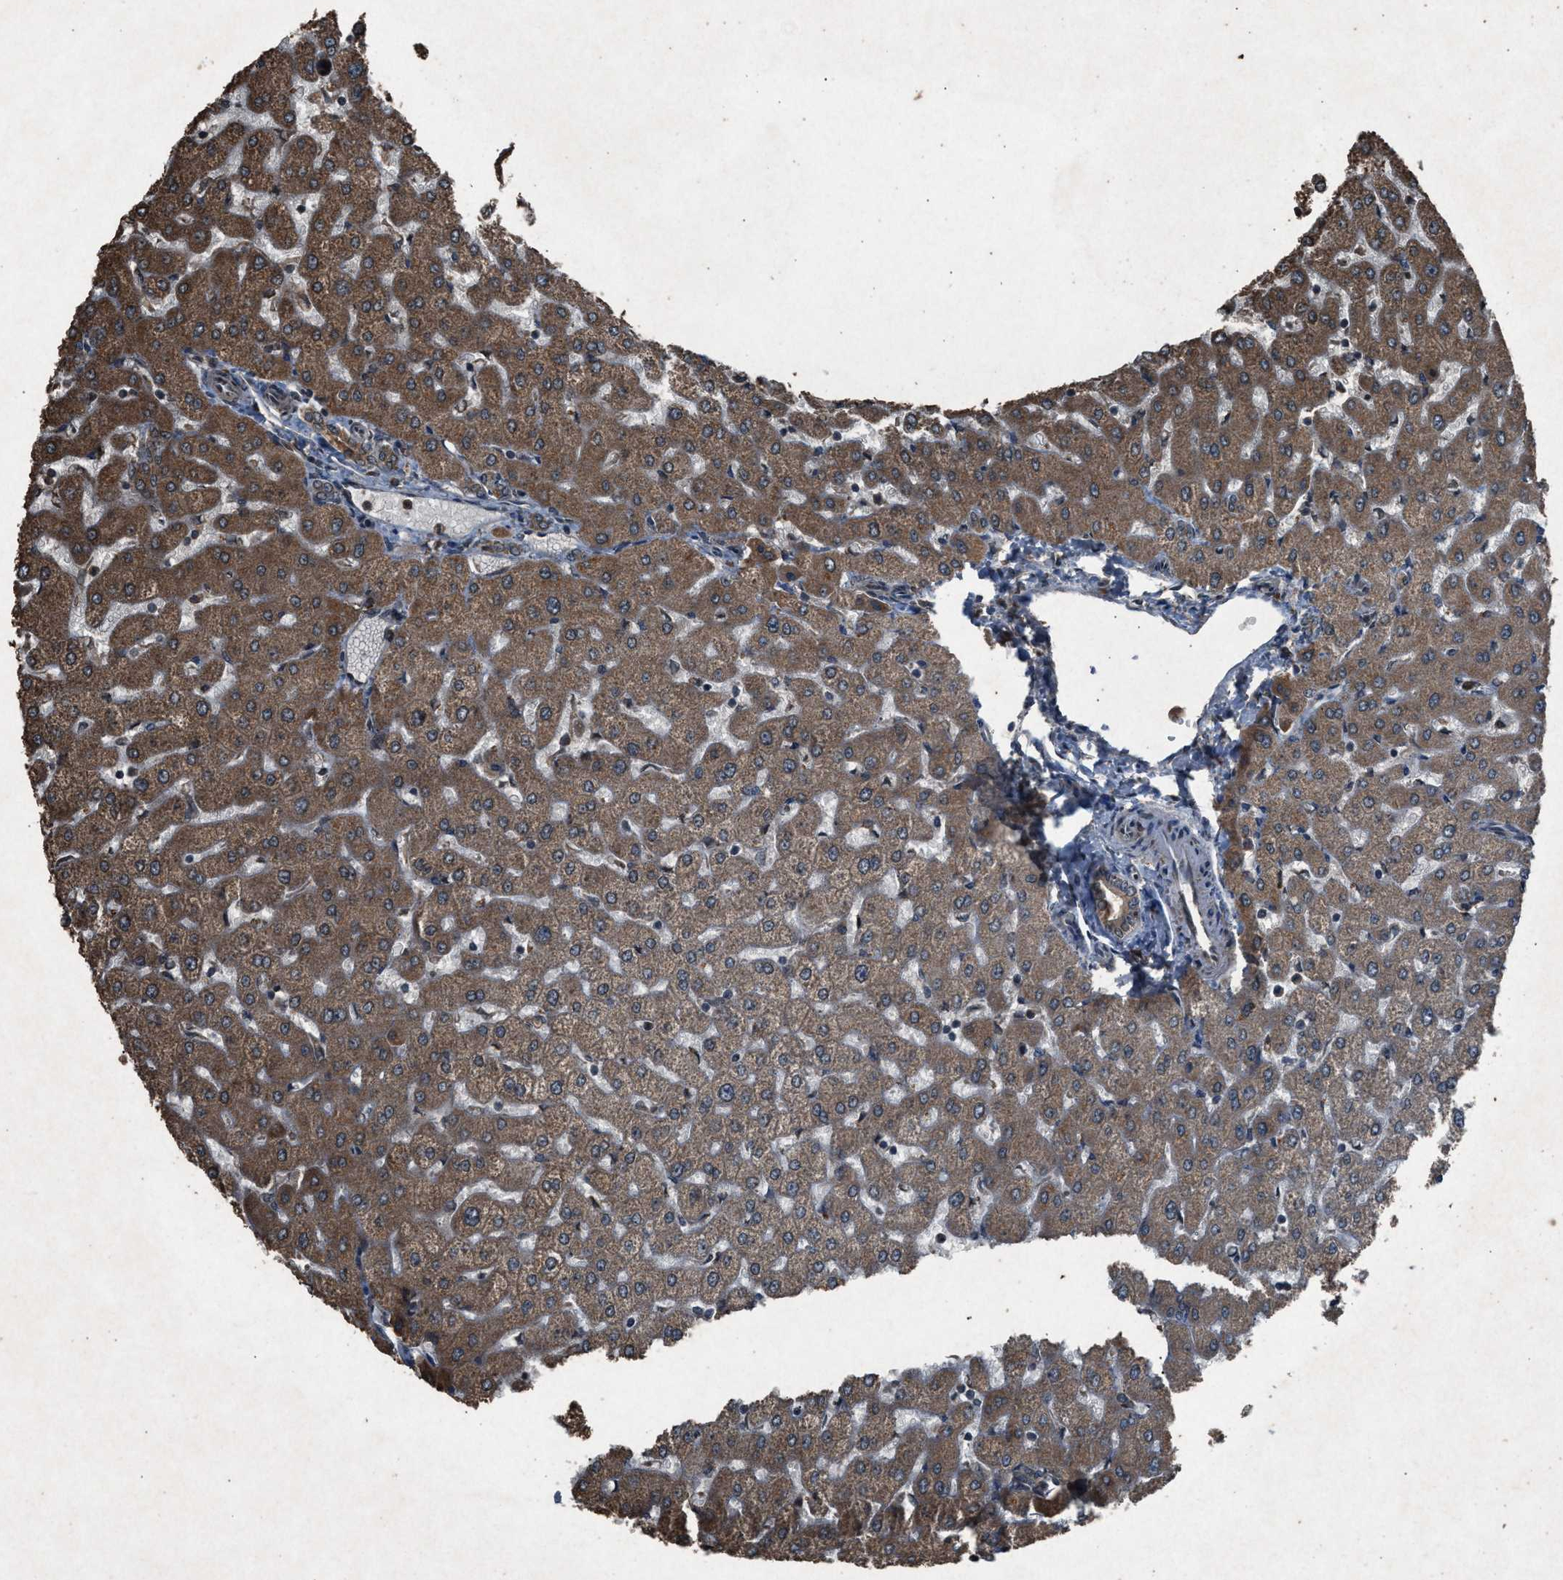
{"staining": {"intensity": "moderate", "quantity": ">75%", "location": "cytoplasmic/membranous"}, "tissue": "liver", "cell_type": "Cholangiocytes", "image_type": "normal", "snomed": [{"axis": "morphology", "description": "Normal tissue, NOS"}, {"axis": "morphology", "description": "Fibrosis, NOS"}, {"axis": "topography", "description": "Liver"}], "caption": "Cholangiocytes reveal medium levels of moderate cytoplasmic/membranous expression in approximately >75% of cells in unremarkable liver.", "gene": "CALR", "patient": {"sex": "female", "age": 29}}